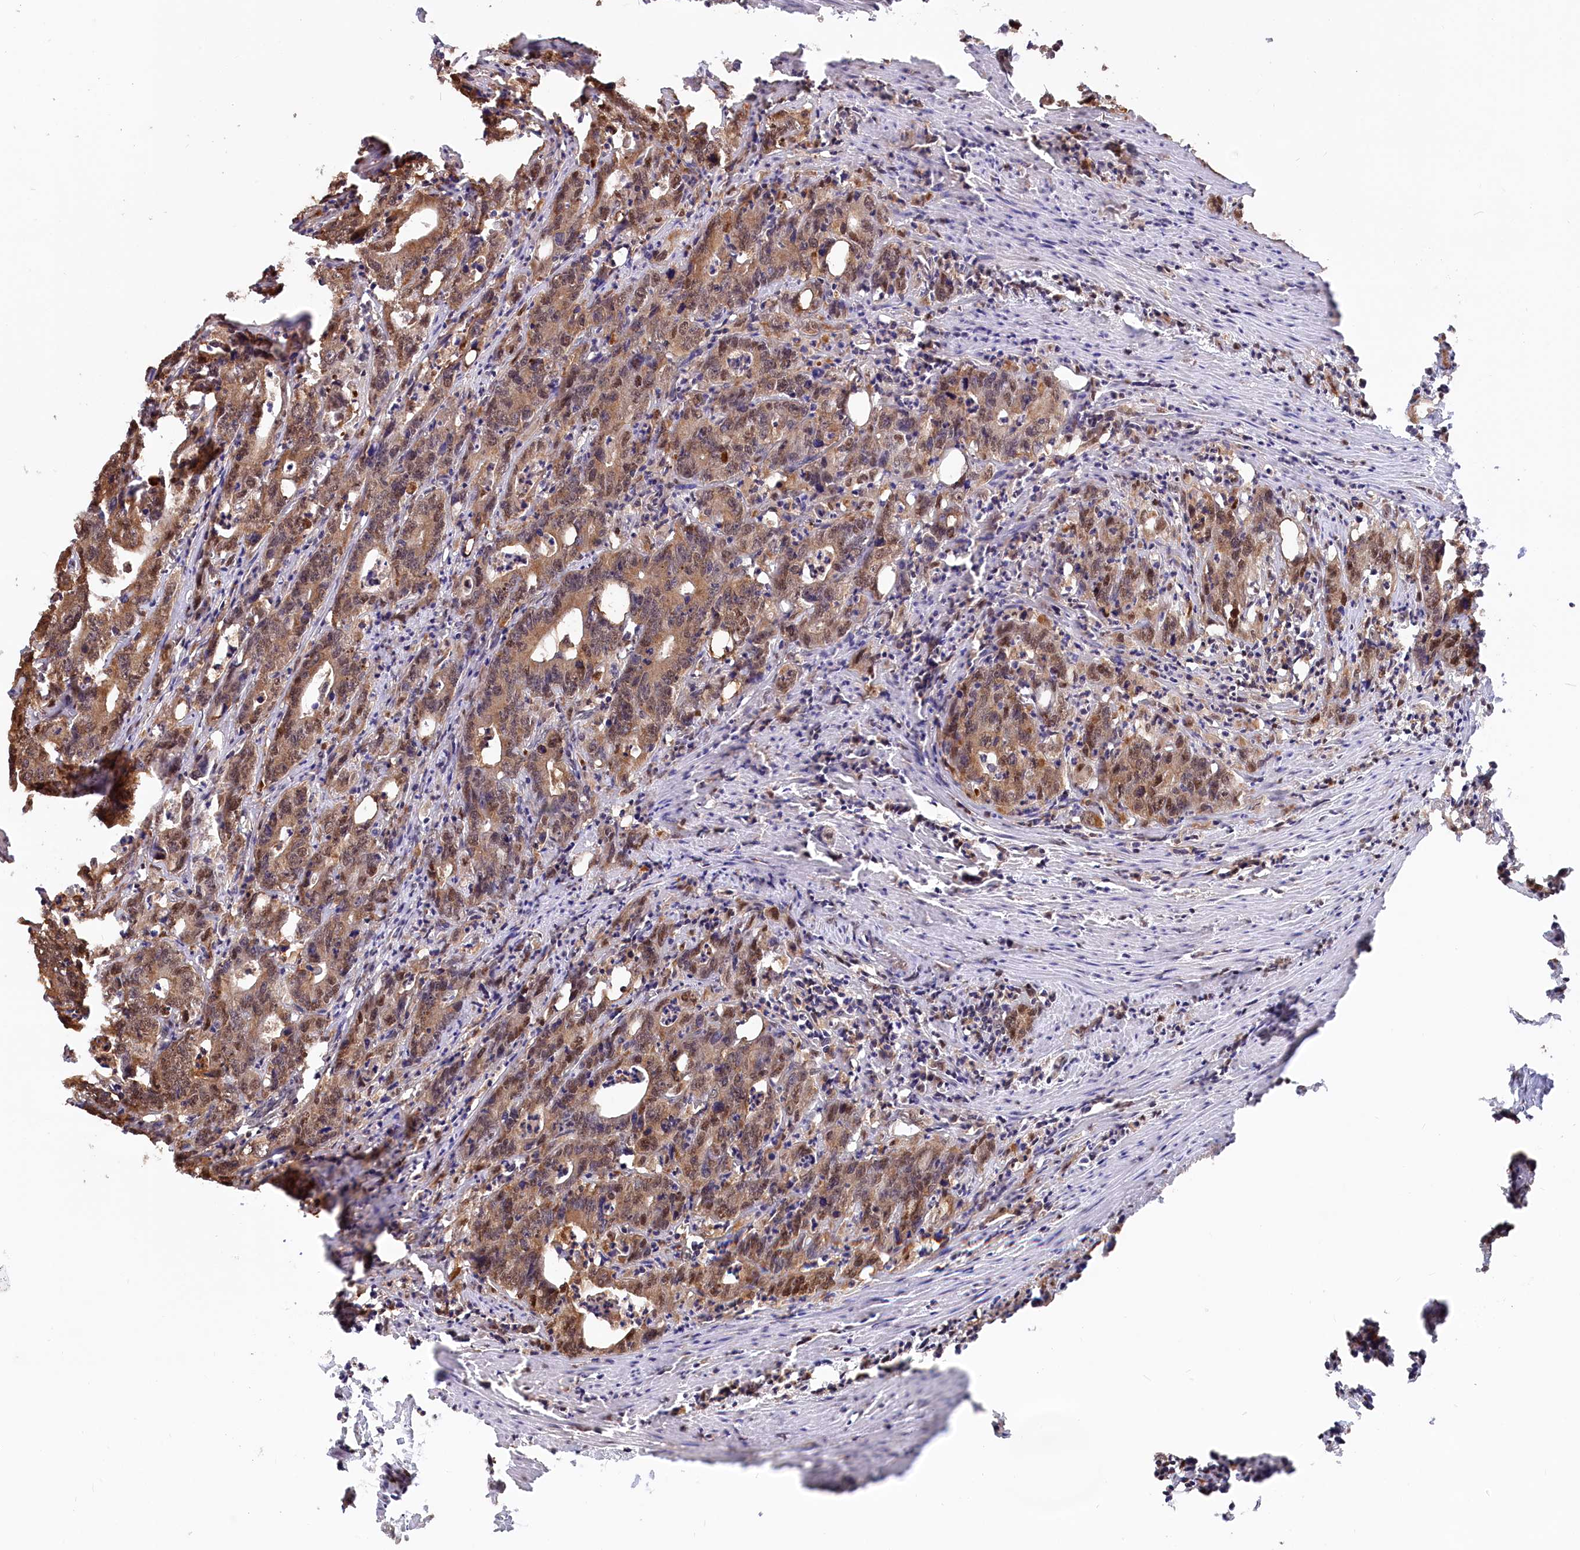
{"staining": {"intensity": "moderate", "quantity": ">75%", "location": "cytoplasmic/membranous,nuclear"}, "tissue": "colorectal cancer", "cell_type": "Tumor cells", "image_type": "cancer", "snomed": [{"axis": "morphology", "description": "Adenocarcinoma, NOS"}, {"axis": "topography", "description": "Colon"}], "caption": "Colorectal adenocarcinoma stained for a protein demonstrates moderate cytoplasmic/membranous and nuclear positivity in tumor cells.", "gene": "PSMA1", "patient": {"sex": "female", "age": 75}}